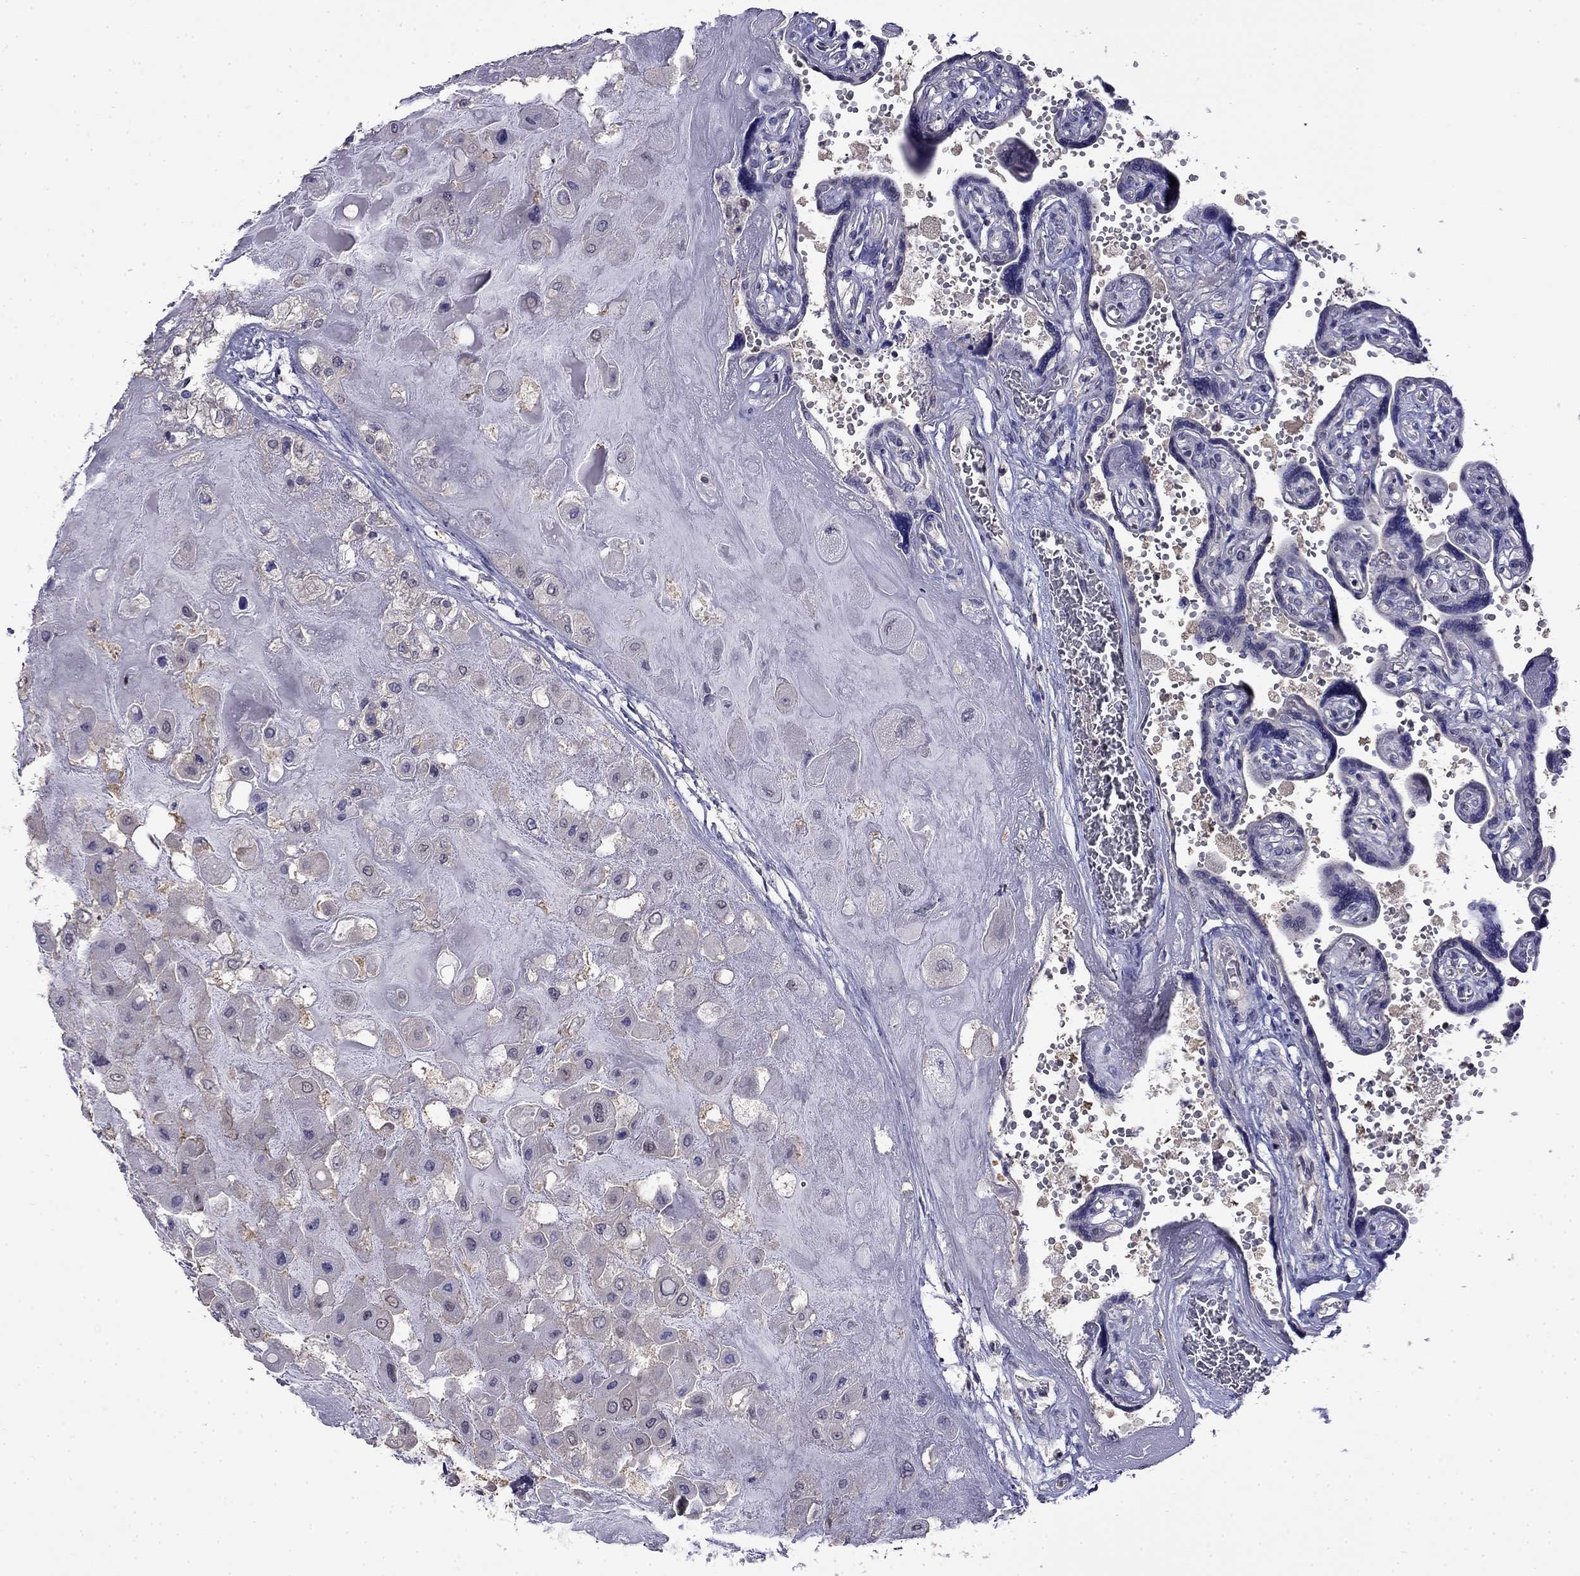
{"staining": {"intensity": "negative", "quantity": "none", "location": "none"}, "tissue": "placenta", "cell_type": "Decidual cells", "image_type": "normal", "snomed": [{"axis": "morphology", "description": "Normal tissue, NOS"}, {"axis": "topography", "description": "Placenta"}], "caption": "Immunohistochemistry histopathology image of normal placenta stained for a protein (brown), which exhibits no expression in decidual cells. The staining was performed using DAB to visualize the protein expression in brown, while the nuclei were stained in blue with hematoxylin (Magnification: 20x).", "gene": "GUCA1B", "patient": {"sex": "female", "age": 32}}